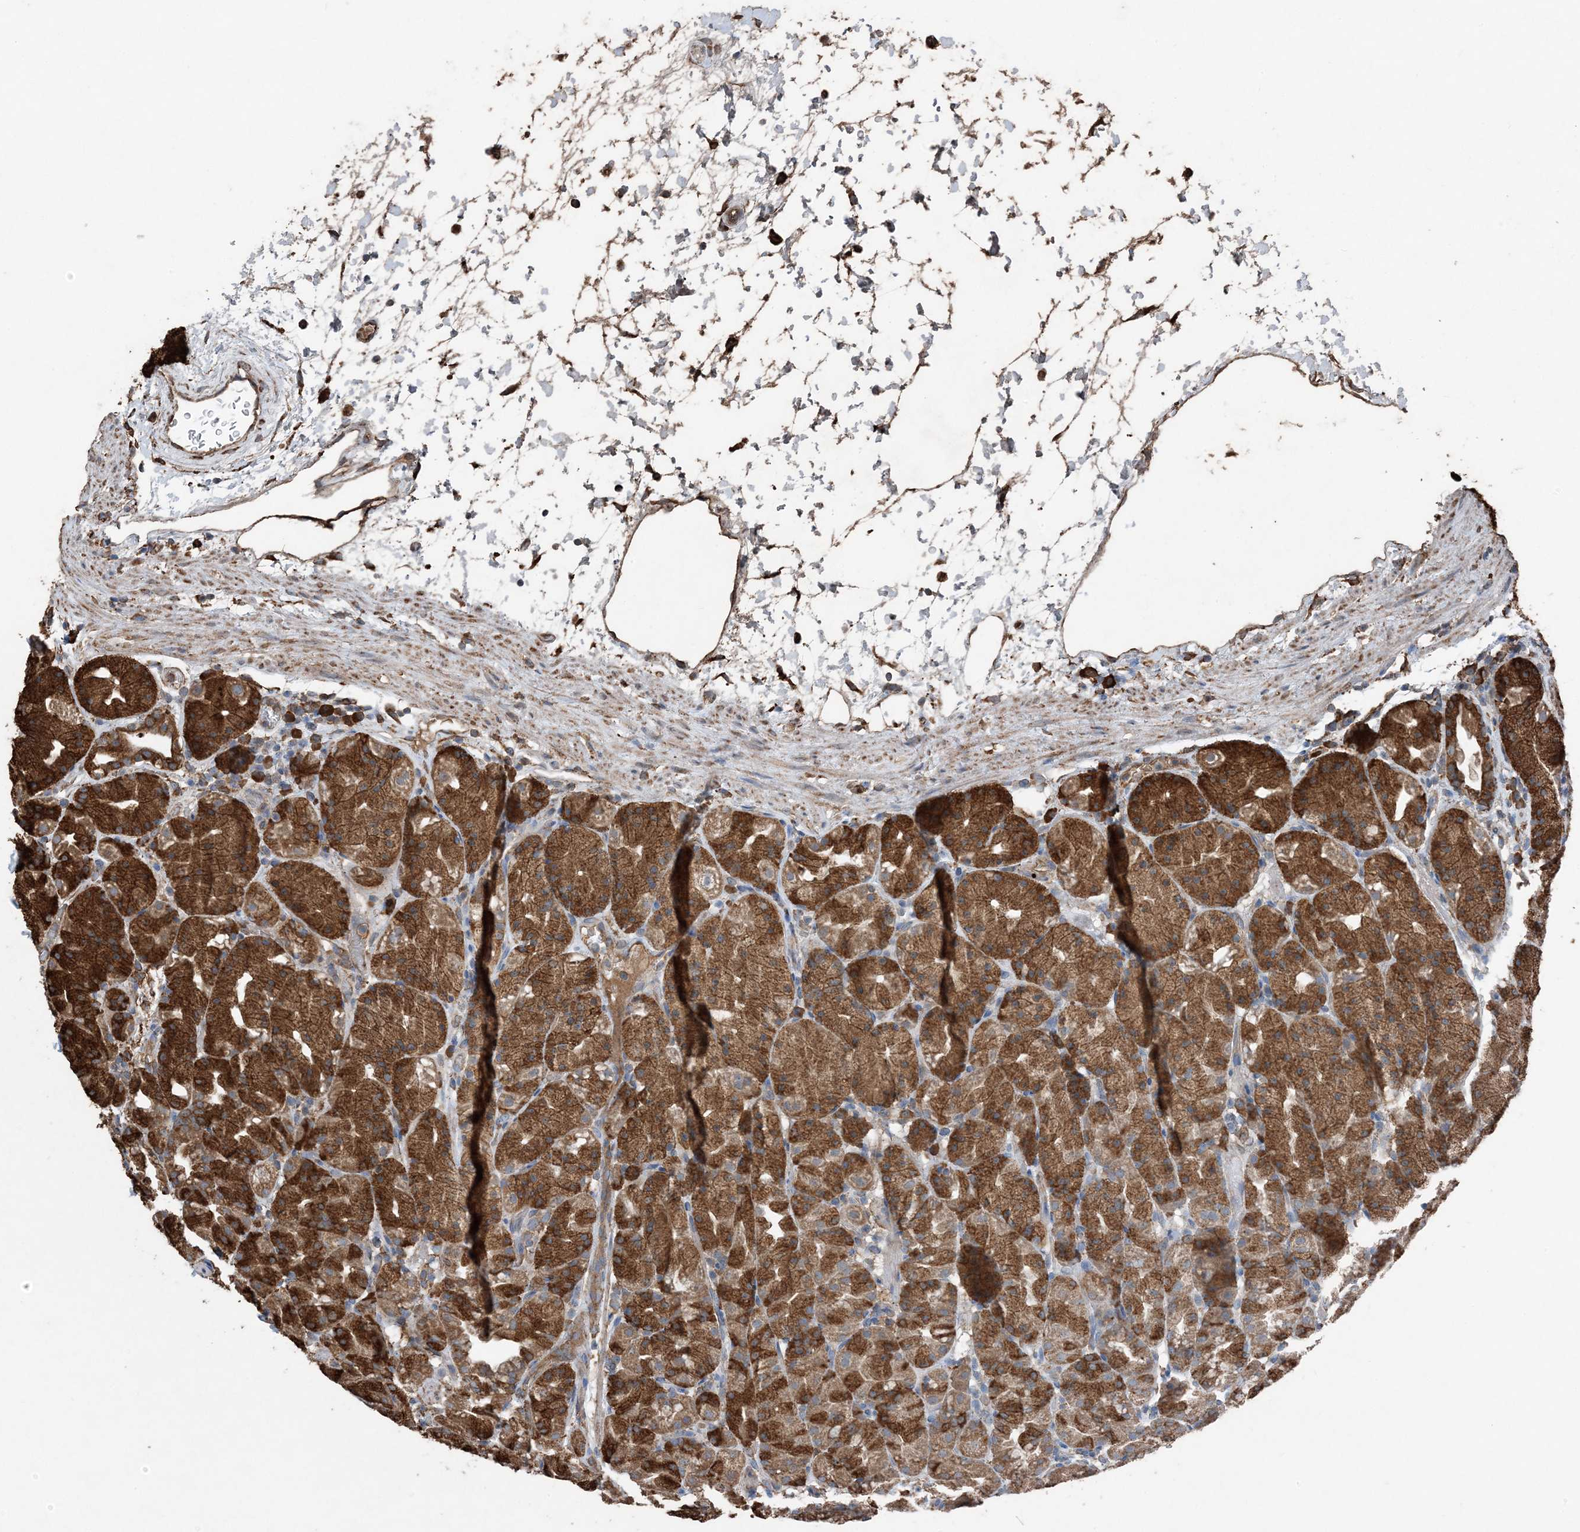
{"staining": {"intensity": "strong", "quantity": ">75%", "location": "cytoplasmic/membranous"}, "tissue": "stomach", "cell_type": "Glandular cells", "image_type": "normal", "snomed": [{"axis": "morphology", "description": "Normal tissue, NOS"}, {"axis": "topography", "description": "Stomach, upper"}], "caption": "Benign stomach was stained to show a protein in brown. There is high levels of strong cytoplasmic/membranous positivity in about >75% of glandular cells. (brown staining indicates protein expression, while blue staining denotes nuclei).", "gene": "PDIA6", "patient": {"sex": "male", "age": 48}}